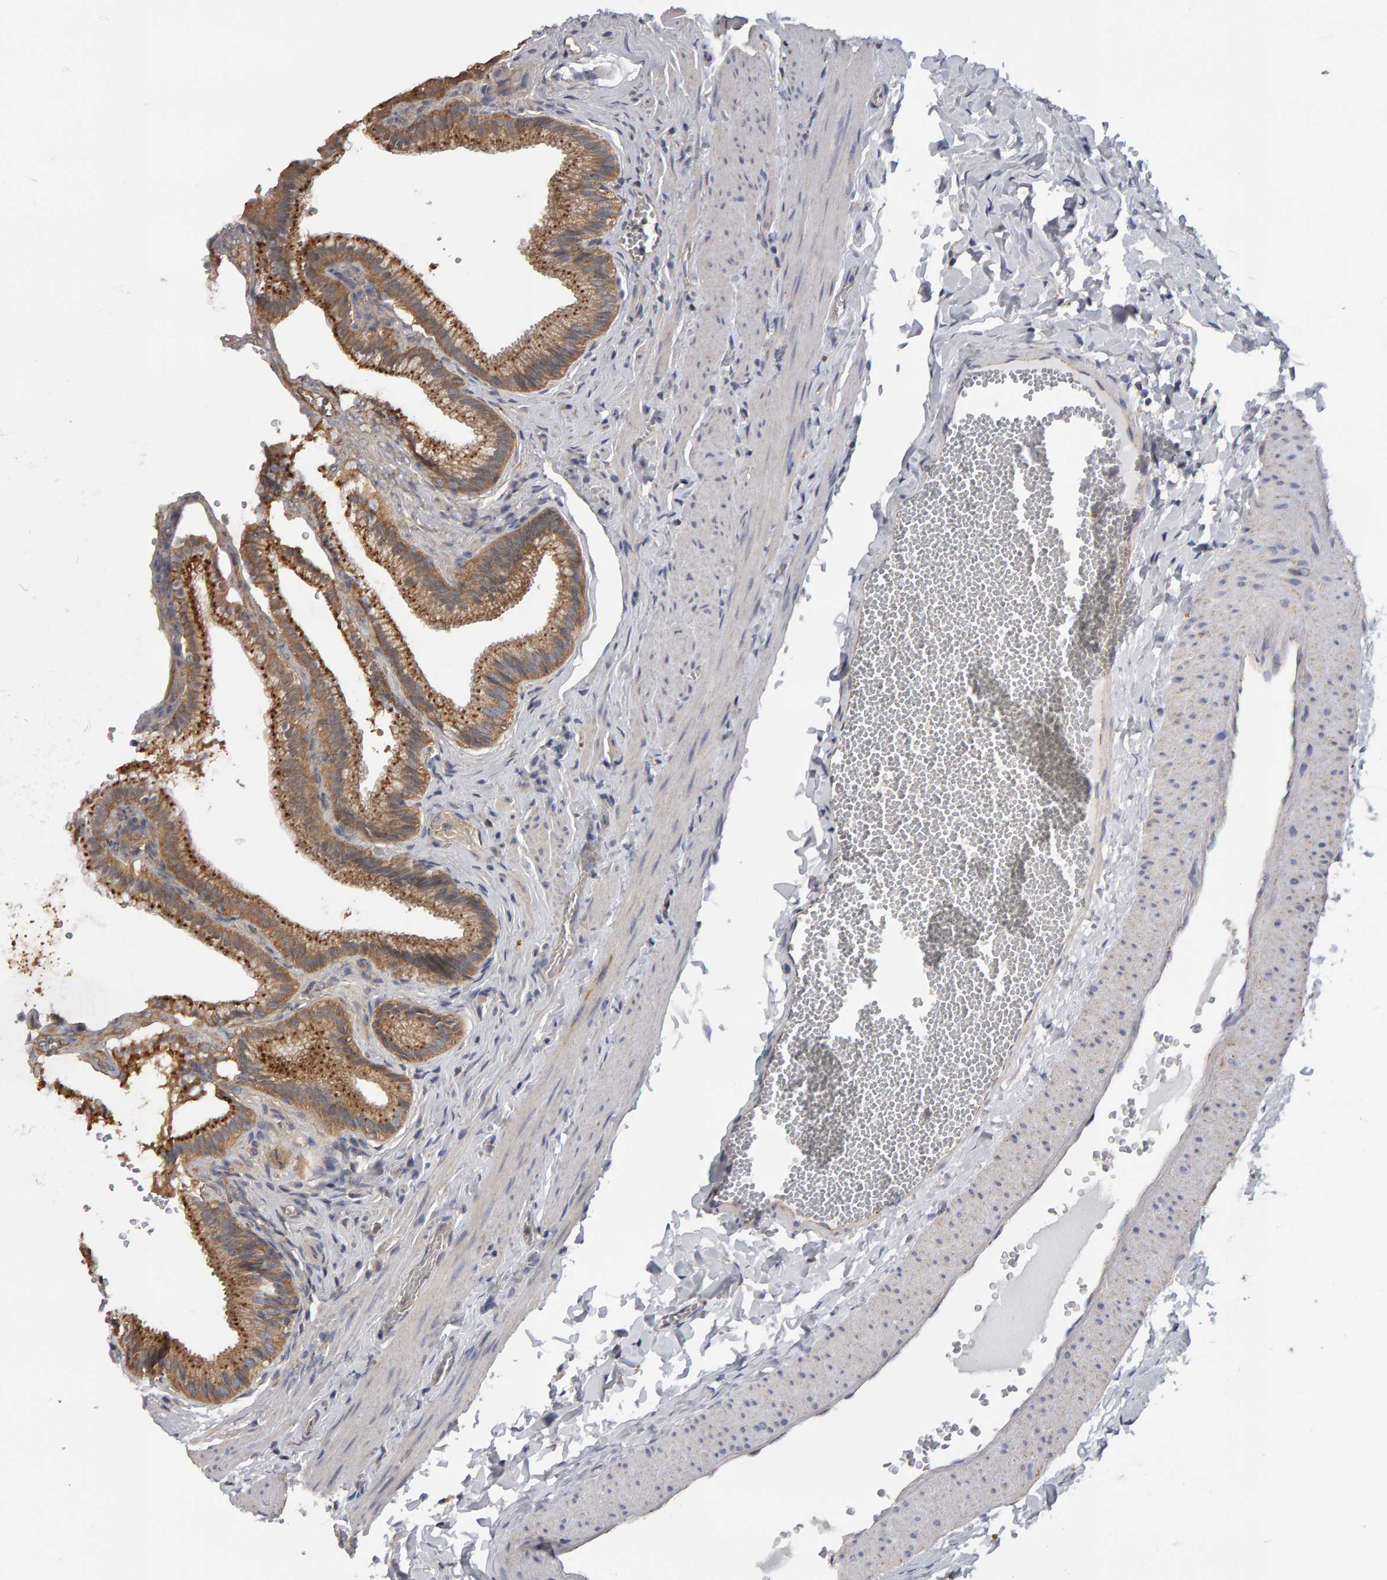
{"staining": {"intensity": "moderate", "quantity": ">75%", "location": "cytoplasmic/membranous"}, "tissue": "gallbladder", "cell_type": "Glandular cells", "image_type": "normal", "snomed": [{"axis": "morphology", "description": "Normal tissue, NOS"}, {"axis": "topography", "description": "Gallbladder"}], "caption": "Immunohistochemistry micrograph of benign gallbladder stained for a protein (brown), which exhibits medium levels of moderate cytoplasmic/membranous positivity in approximately >75% of glandular cells.", "gene": "TOM1L1", "patient": {"sex": "male", "age": 38}}